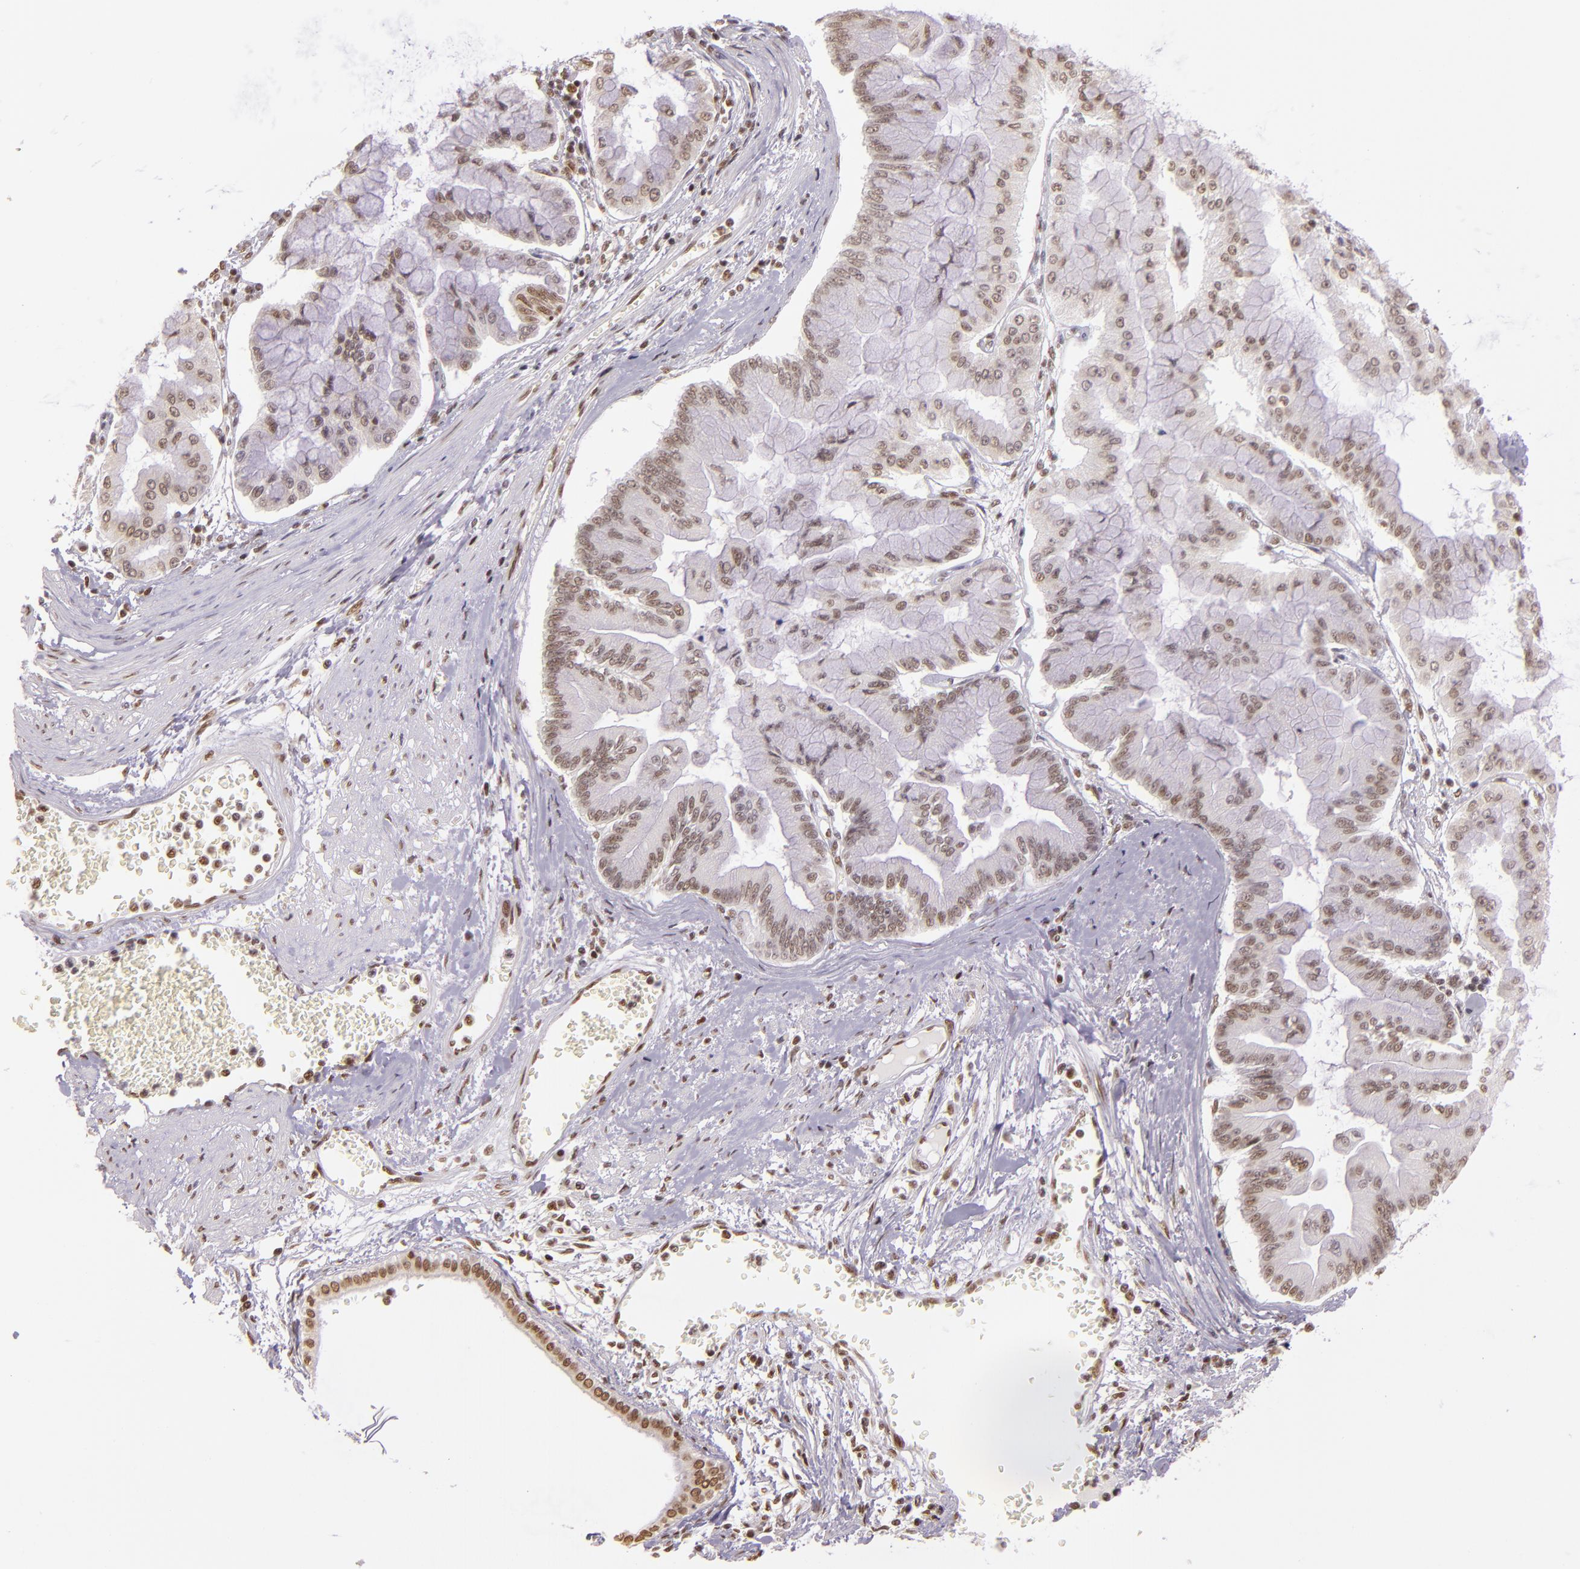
{"staining": {"intensity": "weak", "quantity": "25%-75%", "location": "nuclear"}, "tissue": "liver cancer", "cell_type": "Tumor cells", "image_type": "cancer", "snomed": [{"axis": "morphology", "description": "Cholangiocarcinoma"}, {"axis": "topography", "description": "Liver"}], "caption": "There is low levels of weak nuclear expression in tumor cells of liver cholangiocarcinoma, as demonstrated by immunohistochemical staining (brown color).", "gene": "USF1", "patient": {"sex": "female", "age": 79}}